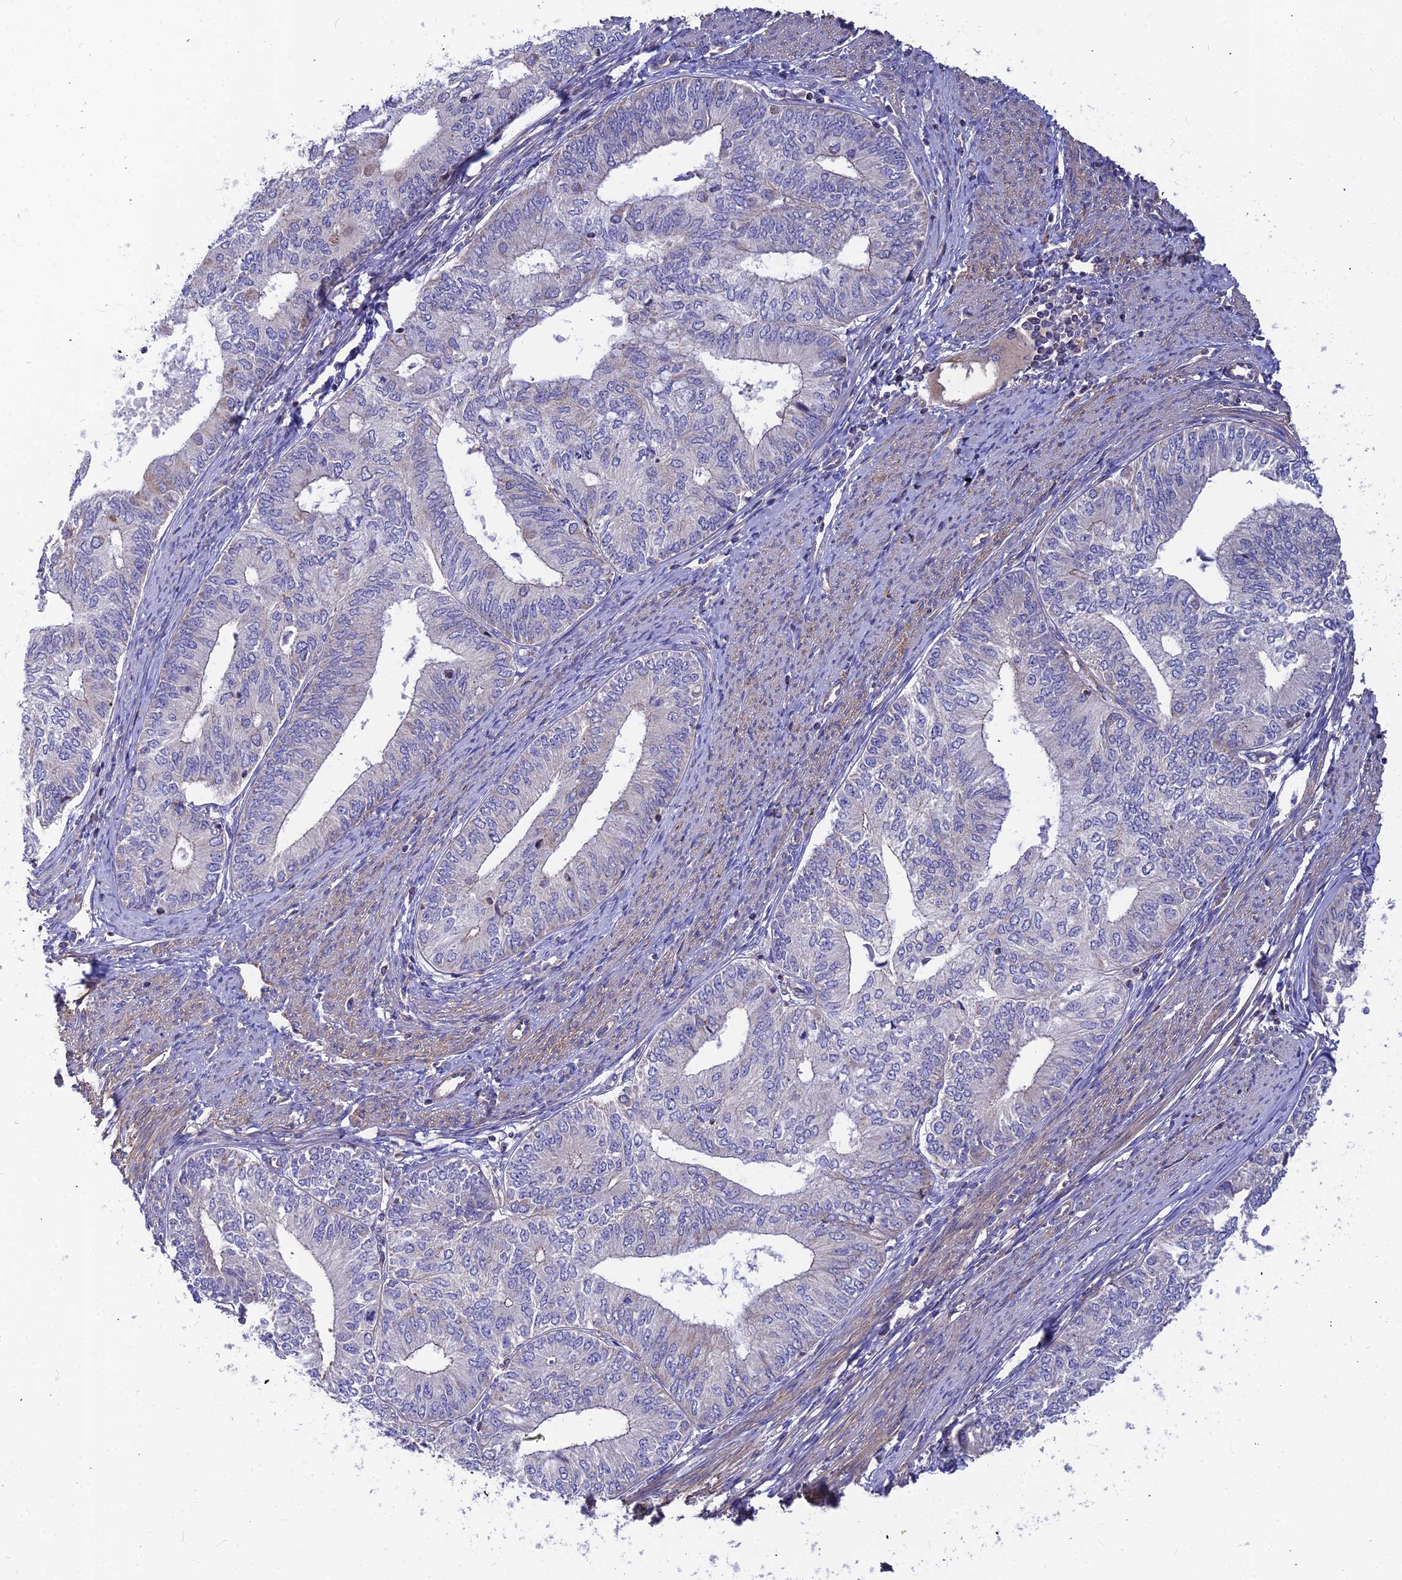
{"staining": {"intensity": "negative", "quantity": "none", "location": "none"}, "tissue": "endometrial cancer", "cell_type": "Tumor cells", "image_type": "cancer", "snomed": [{"axis": "morphology", "description": "Adenocarcinoma, NOS"}, {"axis": "topography", "description": "Endometrium"}], "caption": "Tumor cells show no significant protein staining in adenocarcinoma (endometrial). The staining was performed using DAB to visualize the protein expression in brown, while the nuclei were stained in blue with hematoxylin (Magnification: 20x).", "gene": "ASPHD1", "patient": {"sex": "female", "age": 68}}